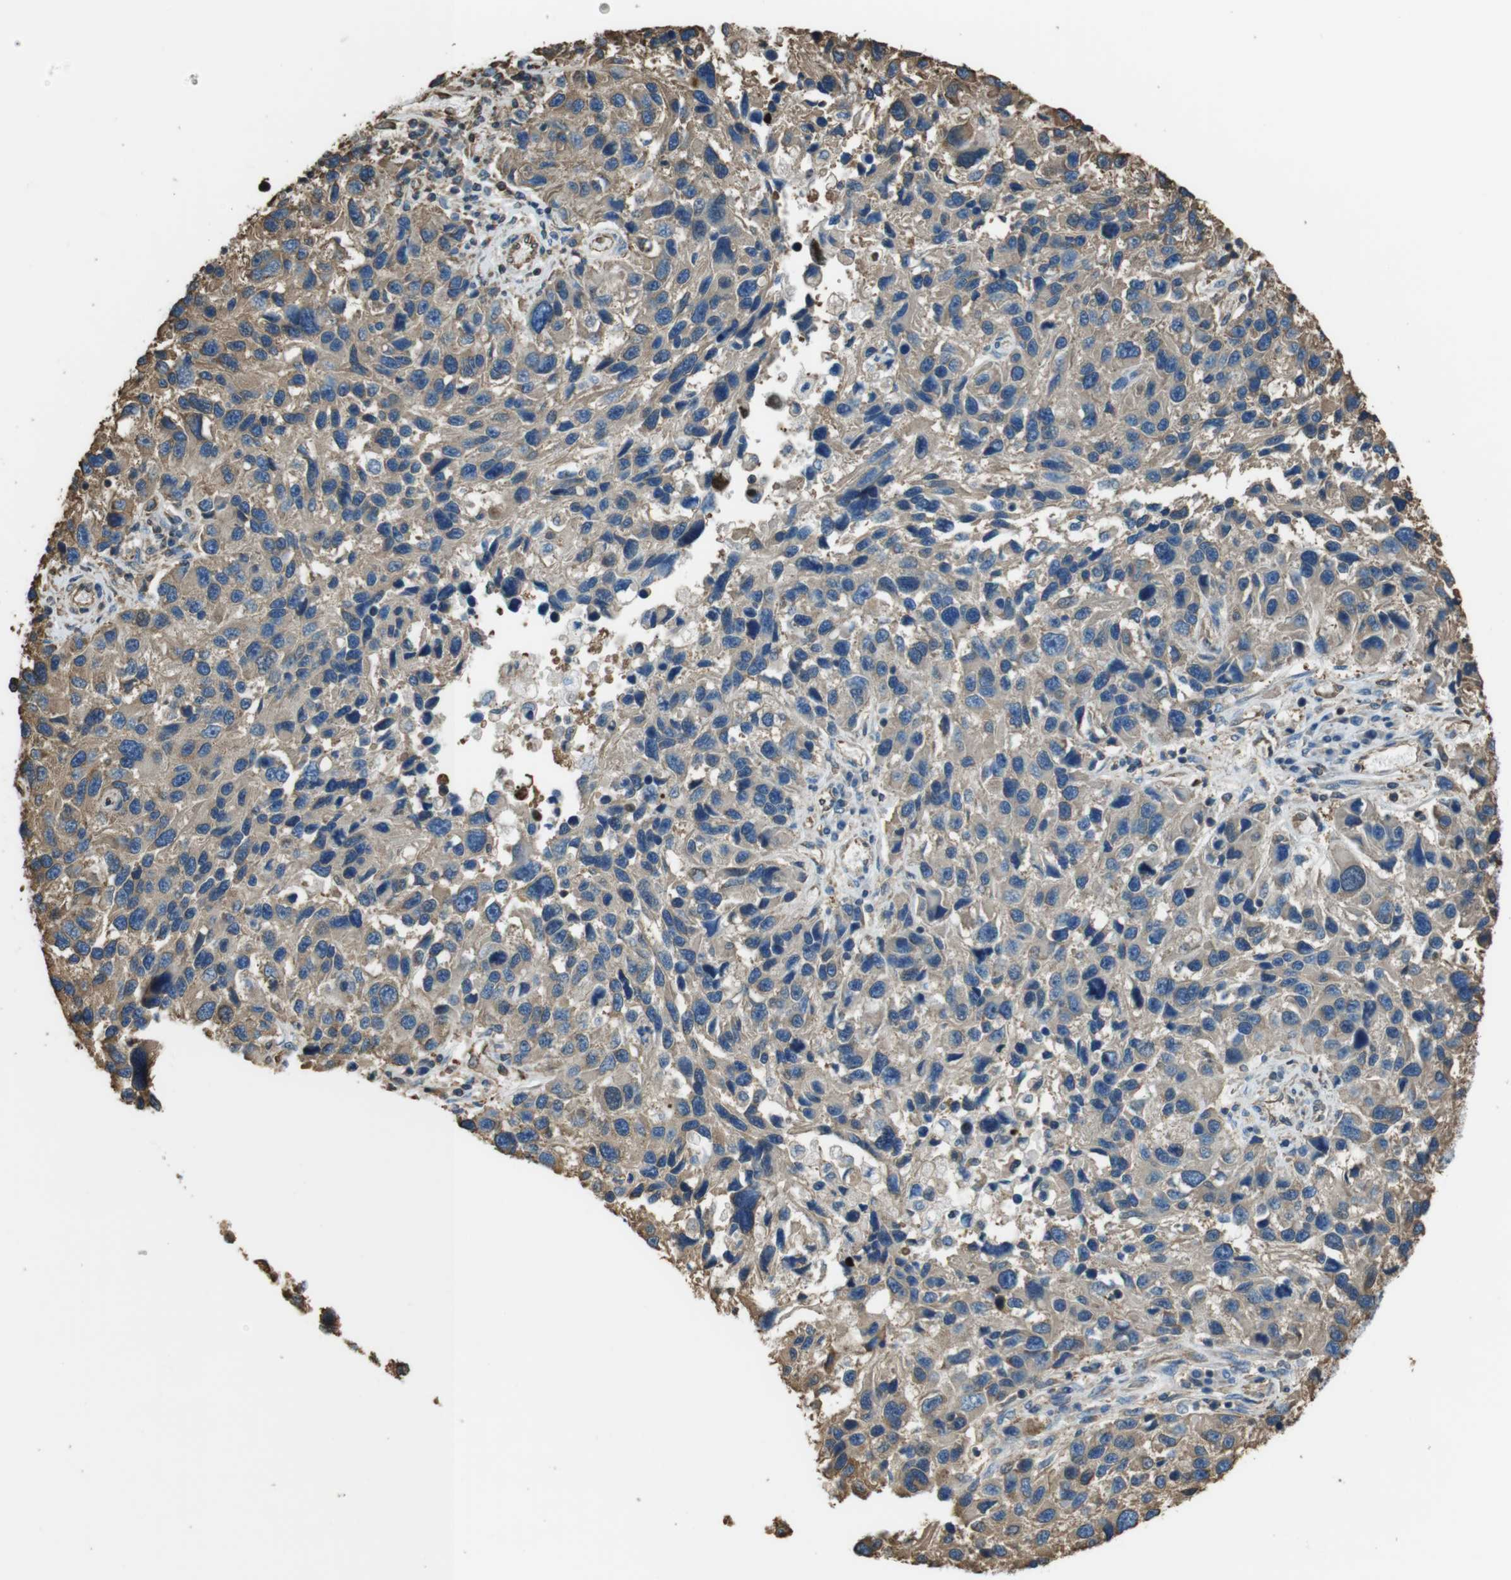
{"staining": {"intensity": "weak", "quantity": "25%-75%", "location": "cytoplasmic/membranous"}, "tissue": "melanoma", "cell_type": "Tumor cells", "image_type": "cancer", "snomed": [{"axis": "morphology", "description": "Malignant melanoma, NOS"}, {"axis": "topography", "description": "Skin"}], "caption": "DAB immunohistochemical staining of human melanoma reveals weak cytoplasmic/membranous protein positivity in about 25%-75% of tumor cells. The protein of interest is shown in brown color, while the nuclei are stained blue.", "gene": "FCAR", "patient": {"sex": "male", "age": 53}}